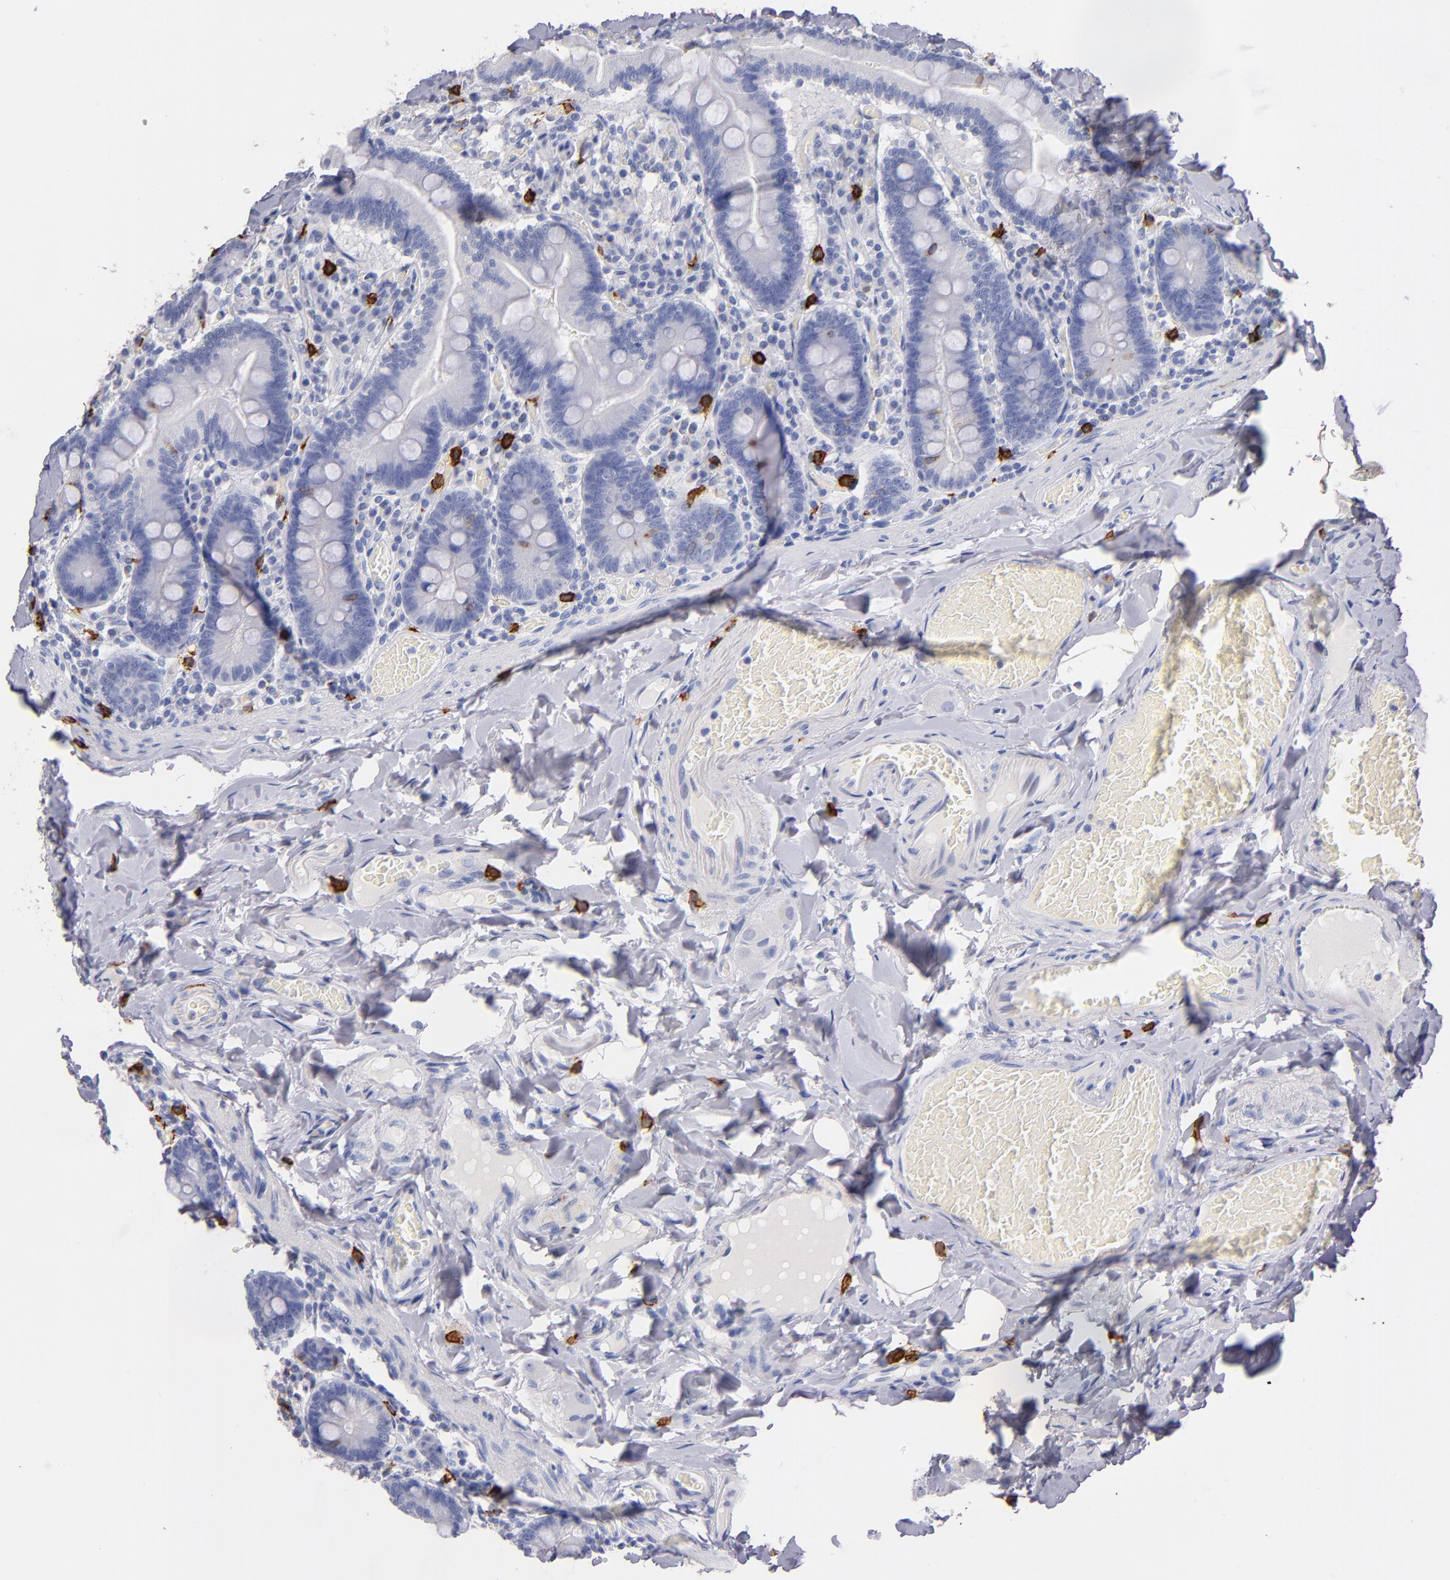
{"staining": {"intensity": "negative", "quantity": "none", "location": "none"}, "tissue": "duodenum", "cell_type": "Glandular cells", "image_type": "normal", "snomed": [{"axis": "morphology", "description": "Normal tissue, NOS"}, {"axis": "topography", "description": "Duodenum"}], "caption": "DAB immunohistochemical staining of unremarkable duodenum shows no significant staining in glandular cells.", "gene": "KIT", "patient": {"sex": "male", "age": 66}}